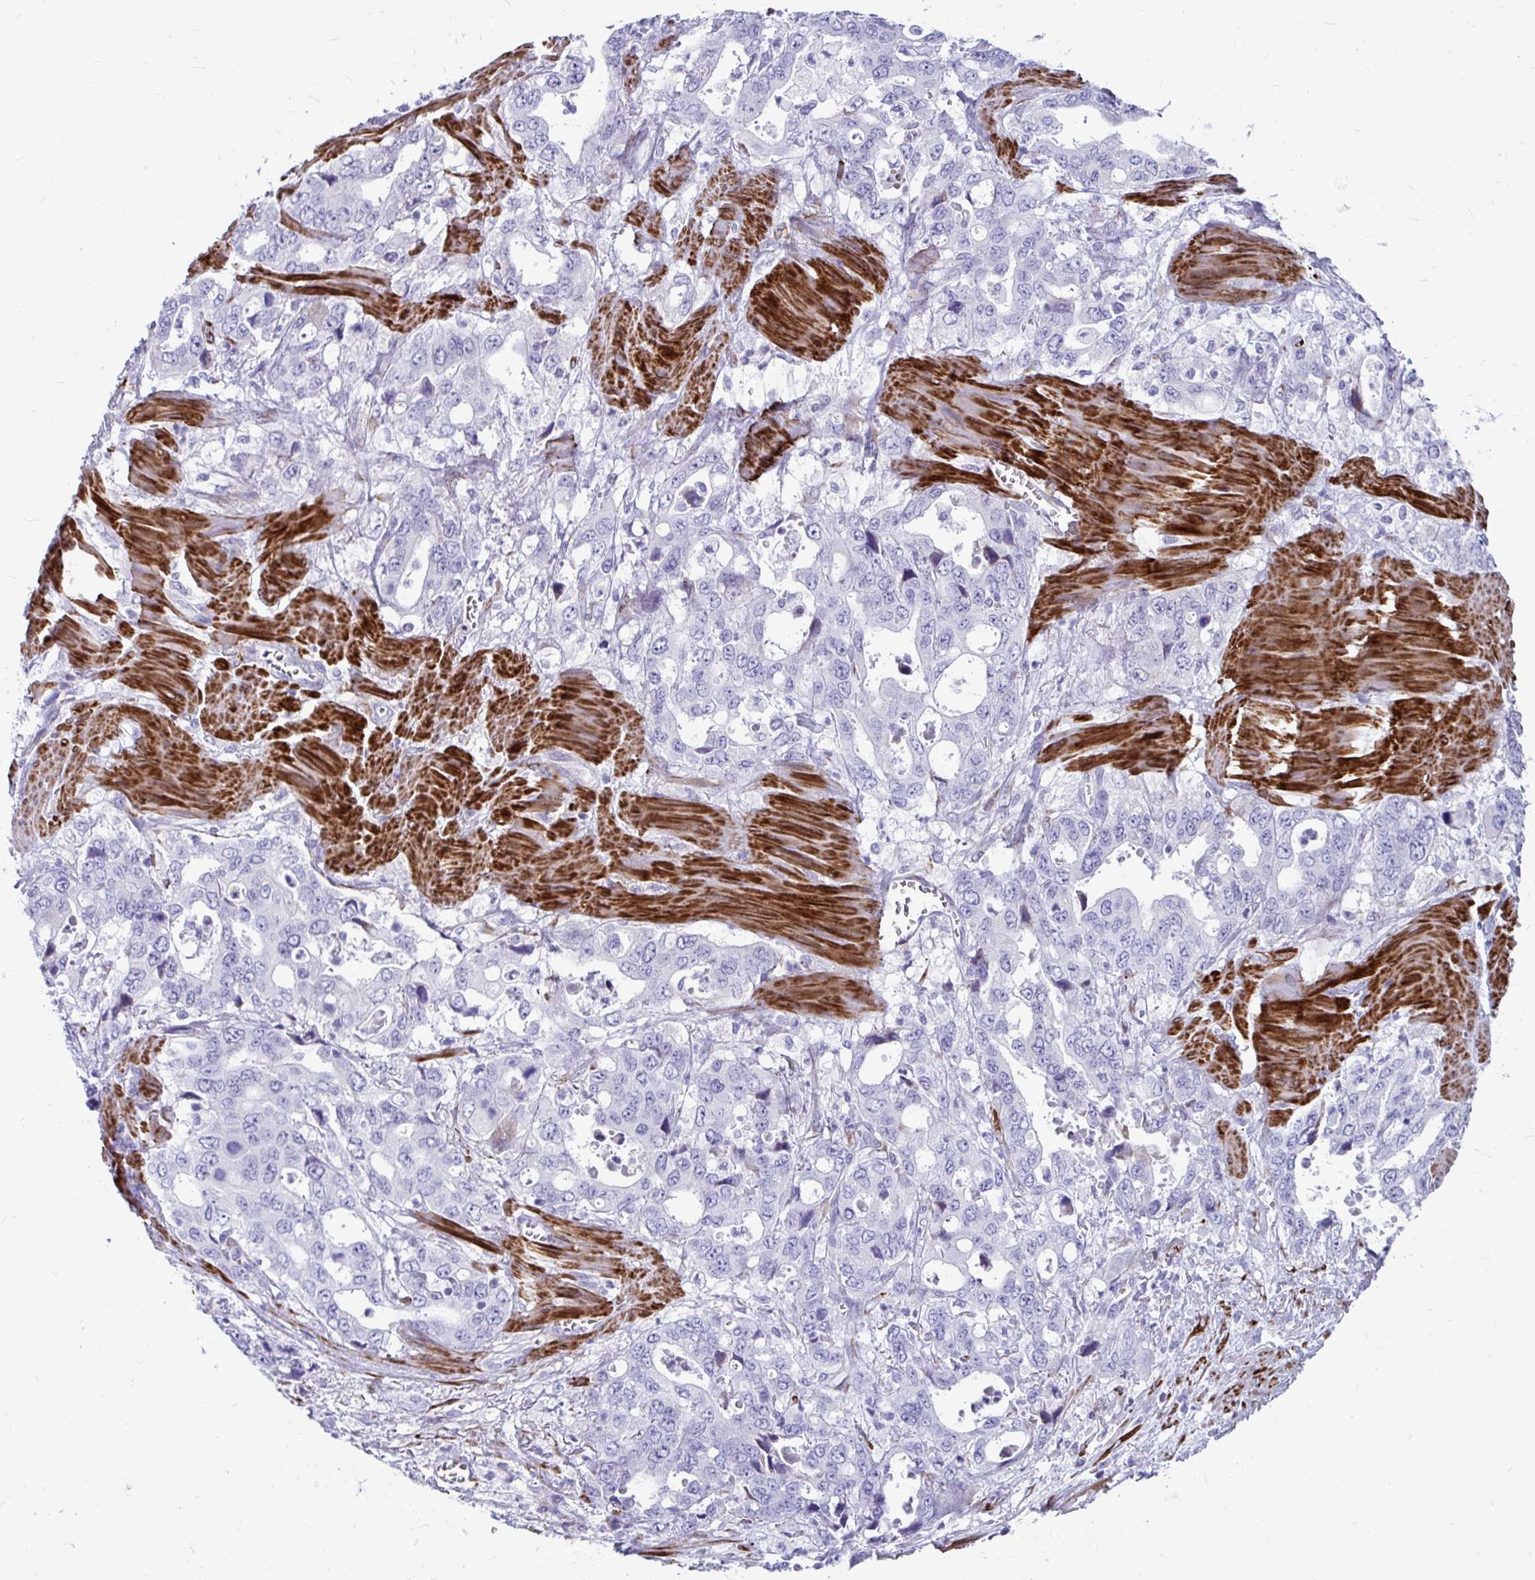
{"staining": {"intensity": "negative", "quantity": "none", "location": "none"}, "tissue": "stomach cancer", "cell_type": "Tumor cells", "image_type": "cancer", "snomed": [{"axis": "morphology", "description": "Adenocarcinoma, NOS"}, {"axis": "topography", "description": "Stomach, upper"}], "caption": "Protein analysis of stomach adenocarcinoma reveals no significant expression in tumor cells. (Immunohistochemistry, brightfield microscopy, high magnification).", "gene": "GRXCR2", "patient": {"sex": "male", "age": 74}}